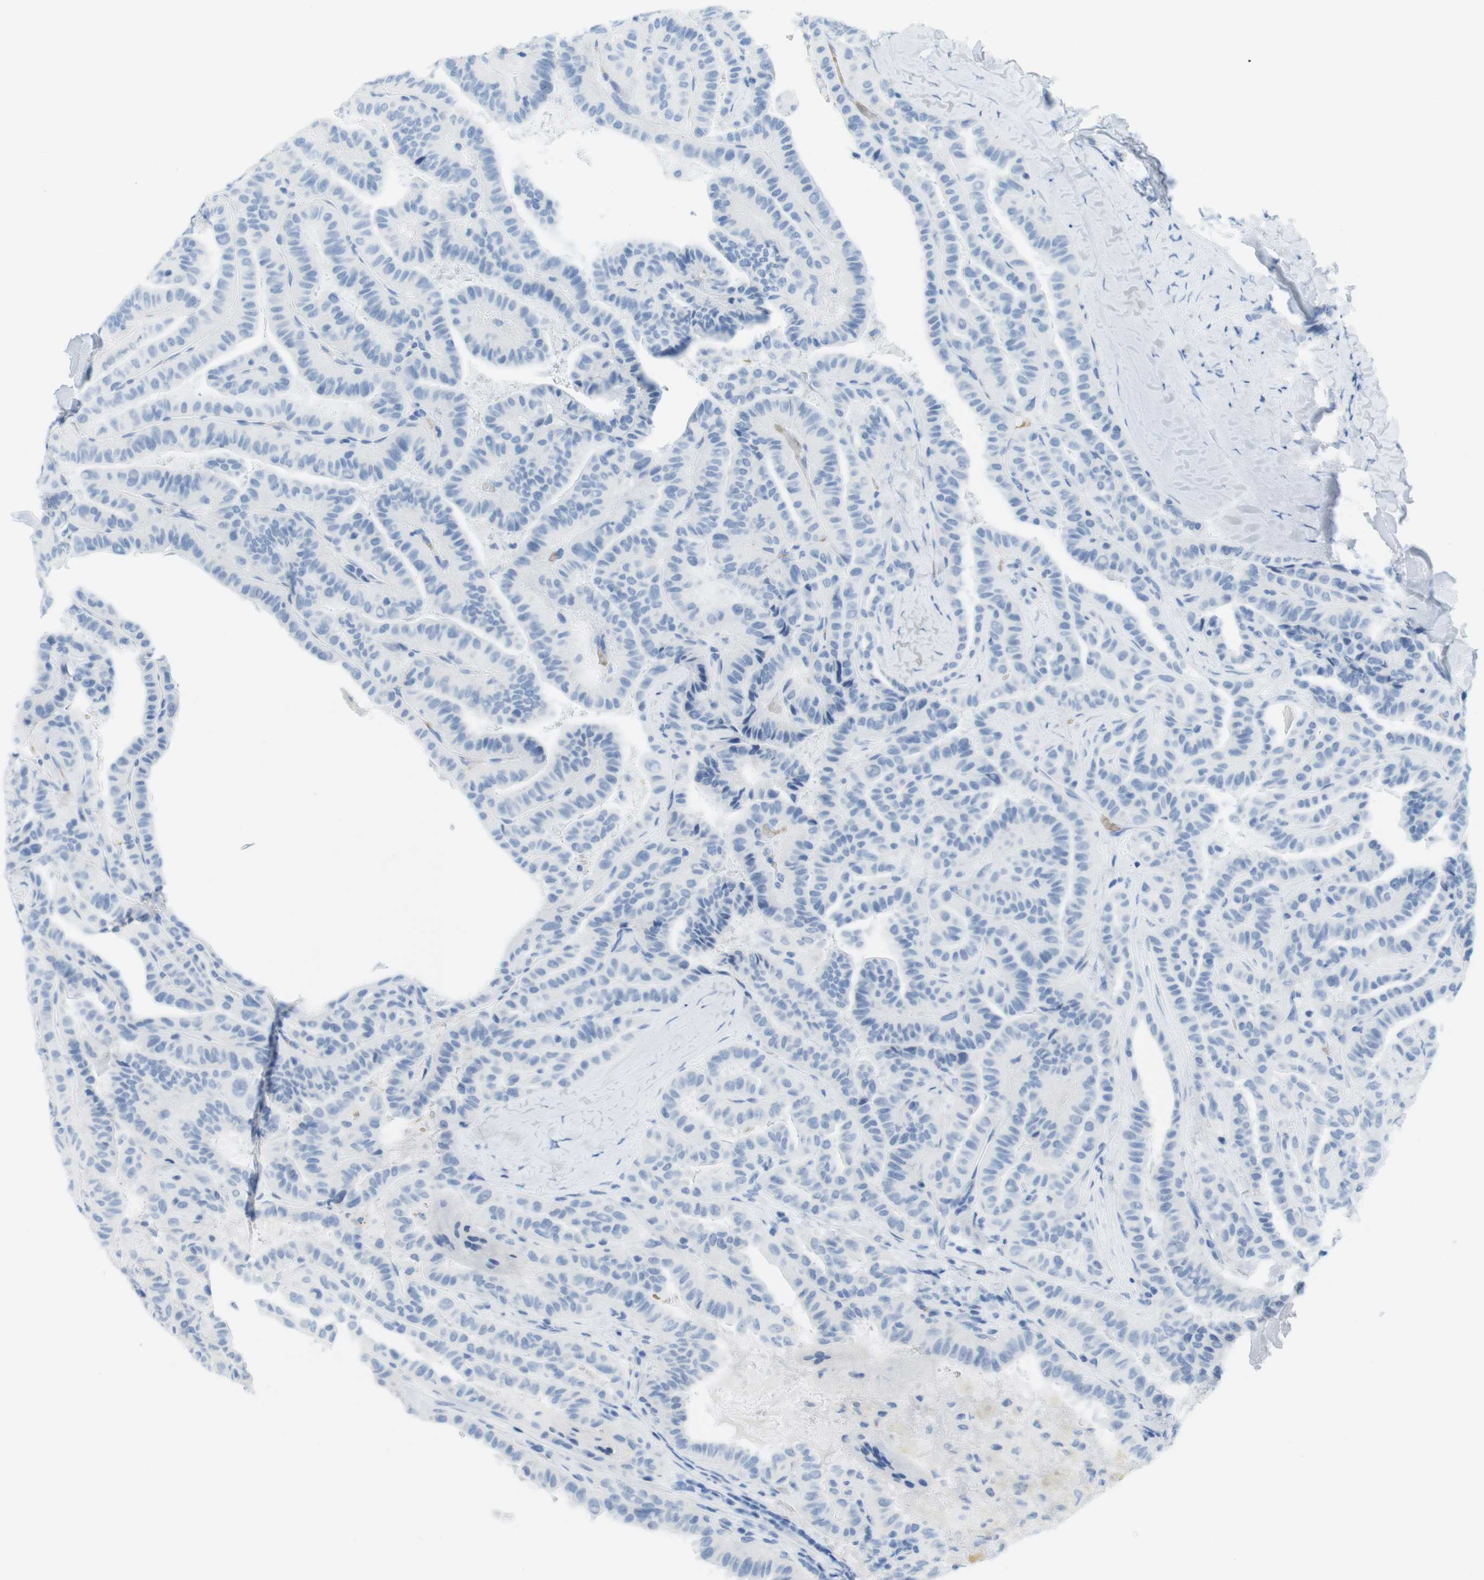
{"staining": {"intensity": "negative", "quantity": "none", "location": "none"}, "tissue": "thyroid cancer", "cell_type": "Tumor cells", "image_type": "cancer", "snomed": [{"axis": "morphology", "description": "Papillary adenocarcinoma, NOS"}, {"axis": "topography", "description": "Thyroid gland"}], "caption": "The histopathology image displays no significant positivity in tumor cells of thyroid cancer (papillary adenocarcinoma).", "gene": "TNNT2", "patient": {"sex": "male", "age": 77}}